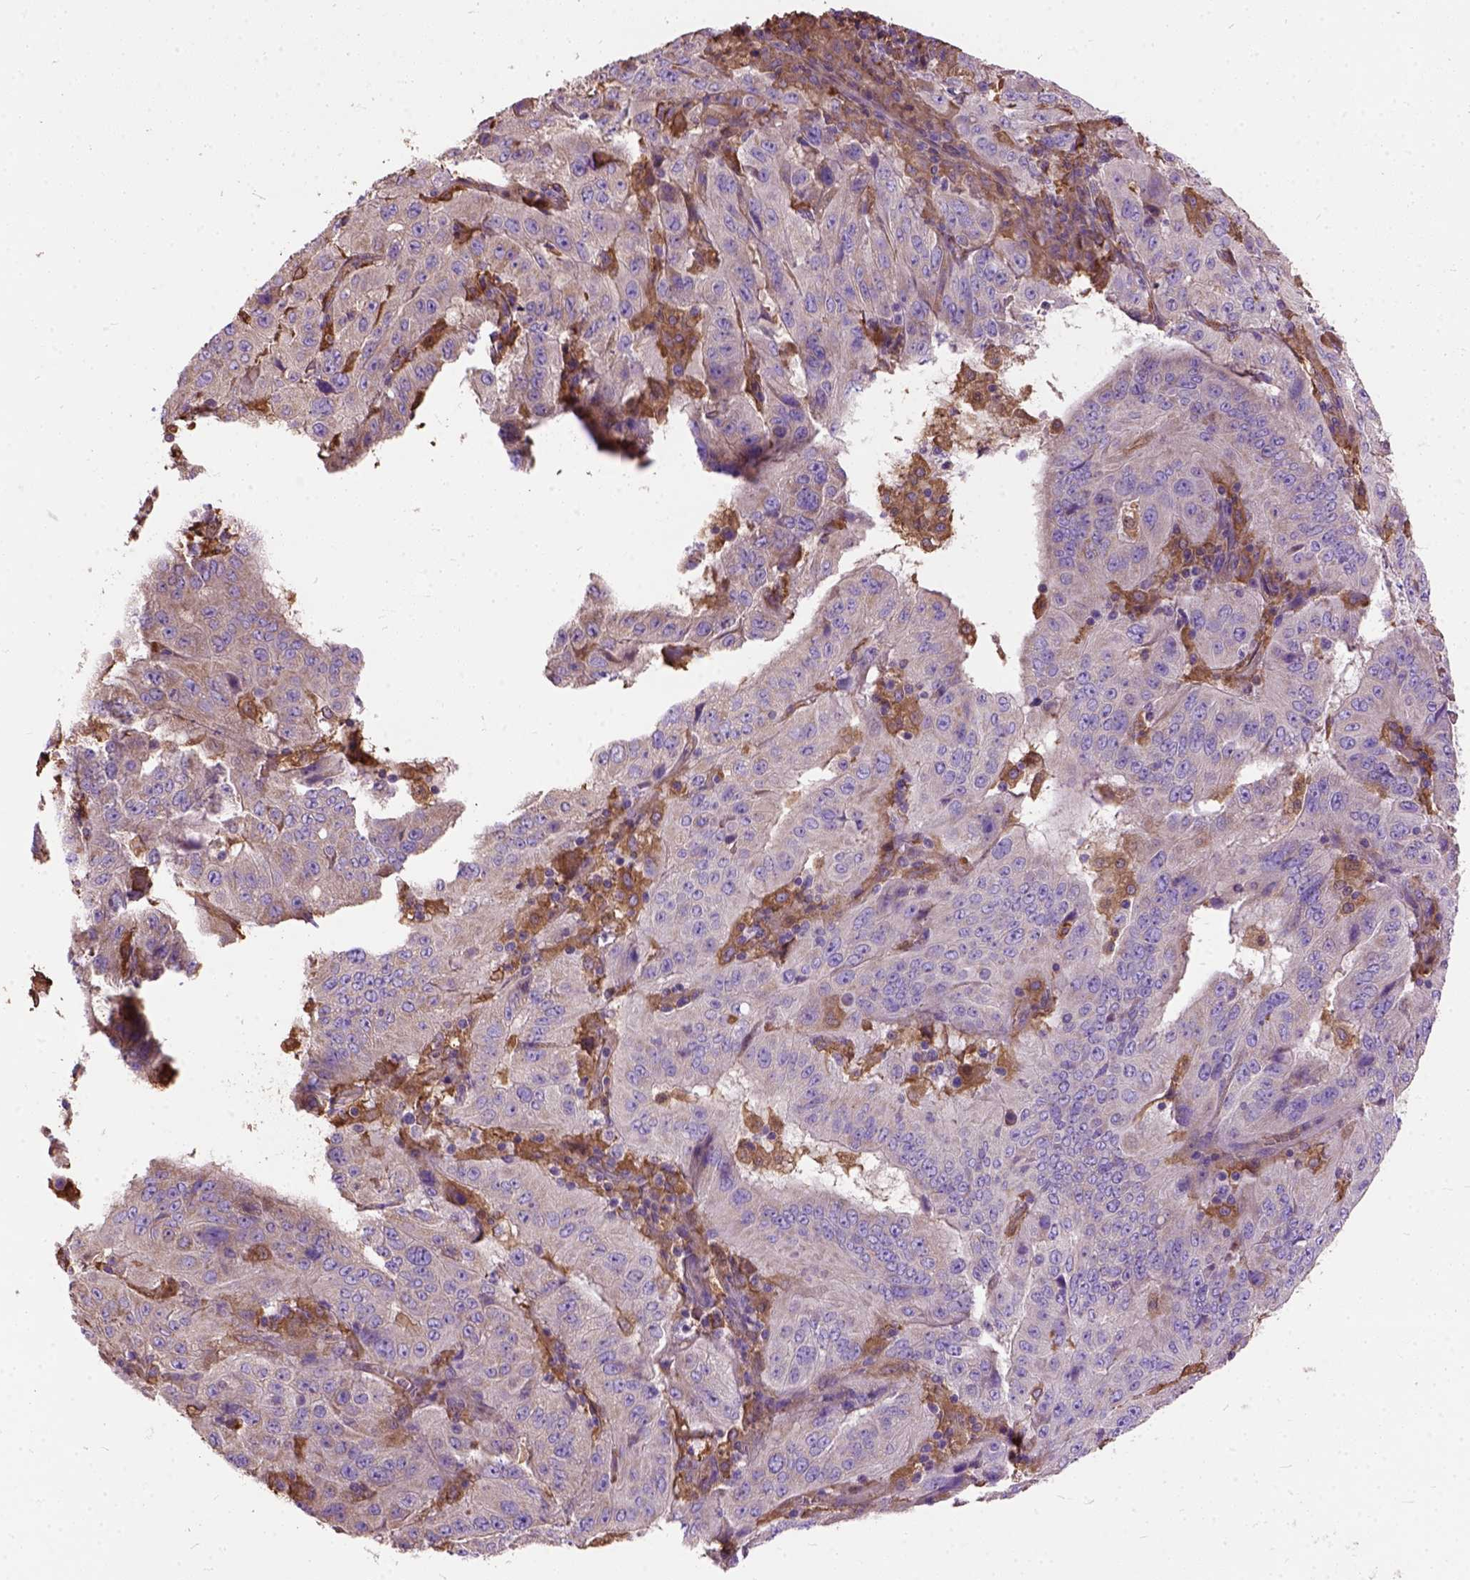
{"staining": {"intensity": "negative", "quantity": "none", "location": "none"}, "tissue": "pancreatic cancer", "cell_type": "Tumor cells", "image_type": "cancer", "snomed": [{"axis": "morphology", "description": "Adenocarcinoma, NOS"}, {"axis": "topography", "description": "Pancreas"}], "caption": "A micrograph of human adenocarcinoma (pancreatic) is negative for staining in tumor cells. (IHC, brightfield microscopy, high magnification).", "gene": "SEMA4F", "patient": {"sex": "male", "age": 63}}